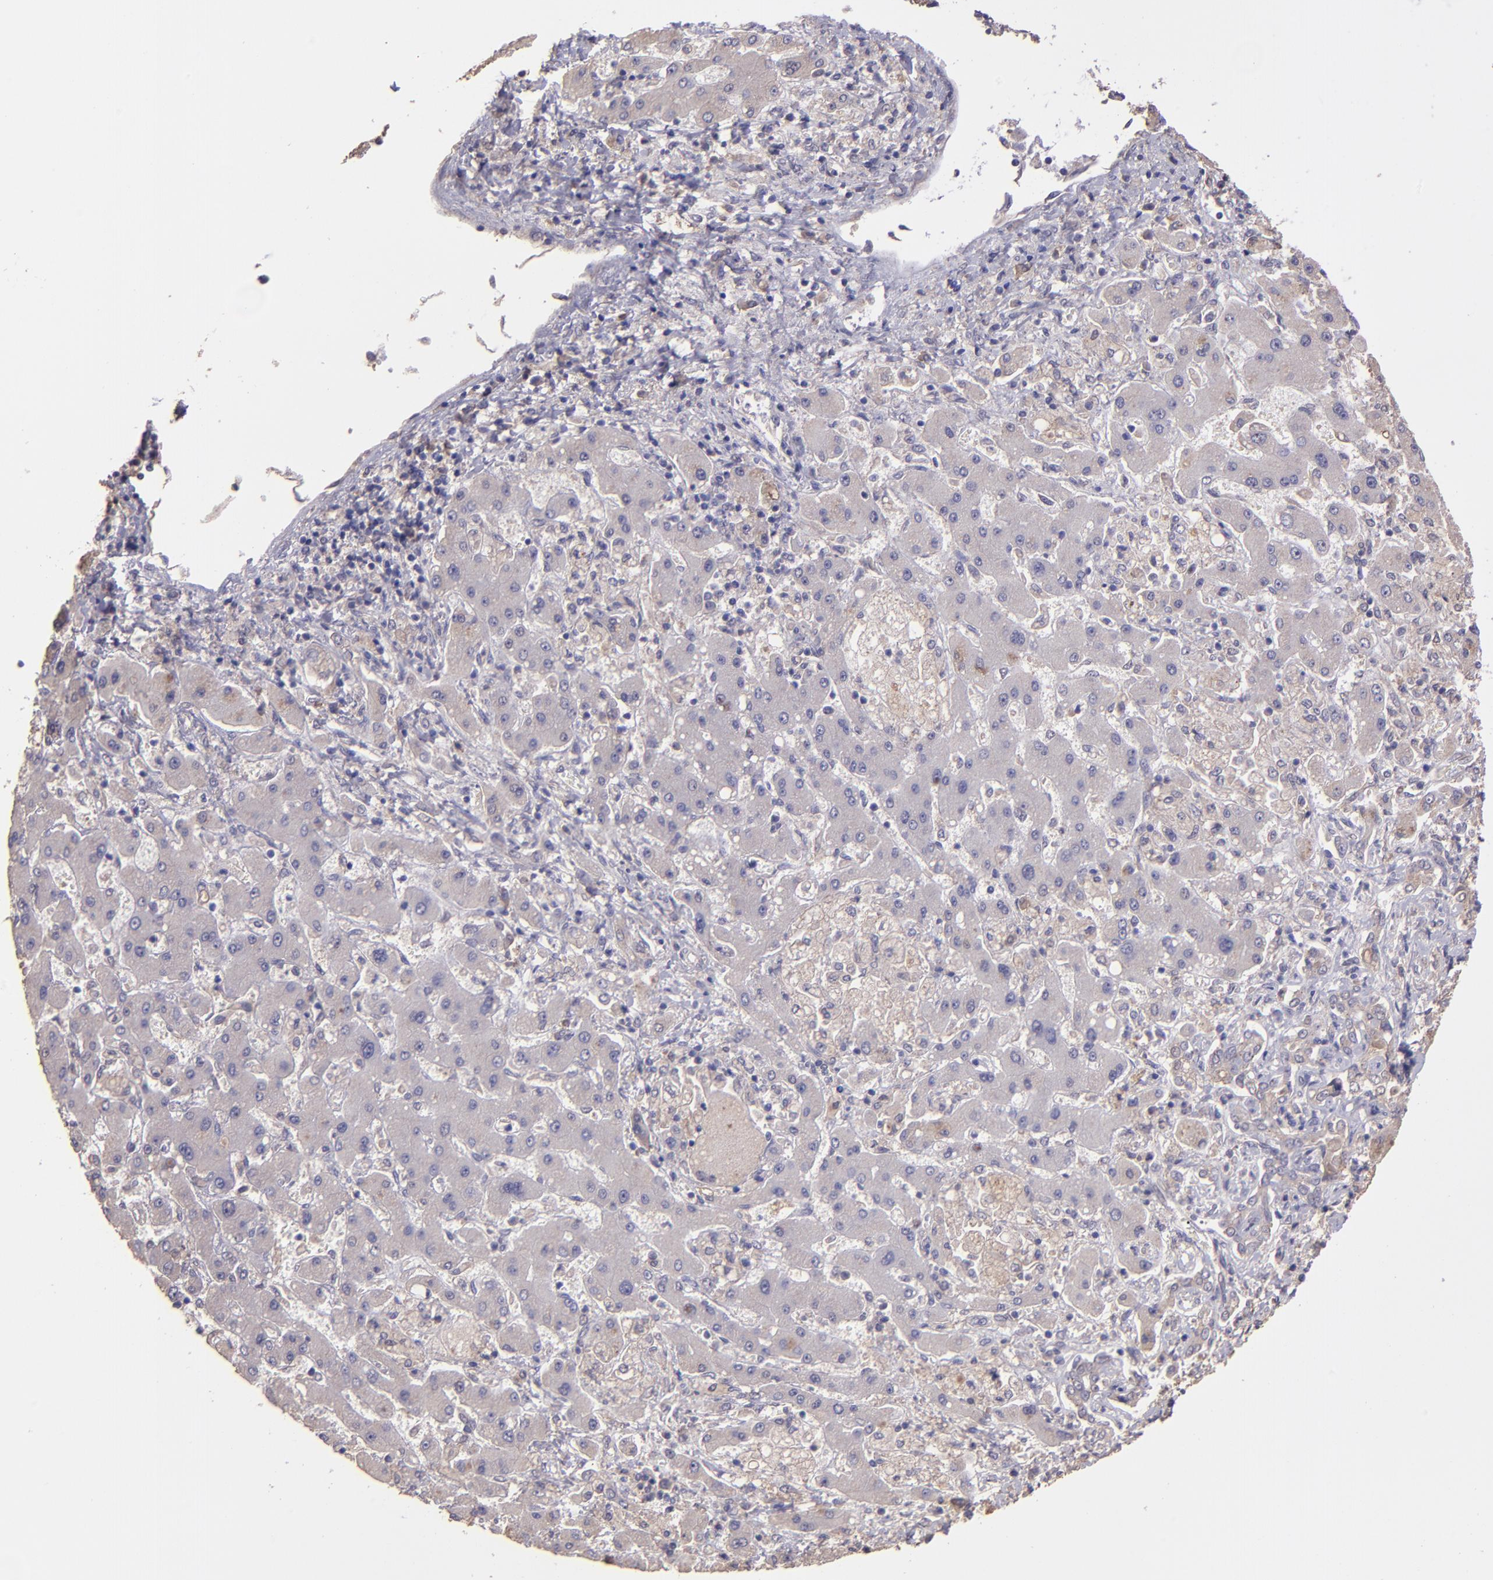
{"staining": {"intensity": "weak", "quantity": ">75%", "location": "cytoplasmic/membranous"}, "tissue": "liver cancer", "cell_type": "Tumor cells", "image_type": "cancer", "snomed": [{"axis": "morphology", "description": "Cholangiocarcinoma"}, {"axis": "topography", "description": "Liver"}], "caption": "Weak cytoplasmic/membranous staining for a protein is present in approximately >75% of tumor cells of liver cancer using IHC.", "gene": "PAPPA", "patient": {"sex": "male", "age": 50}}